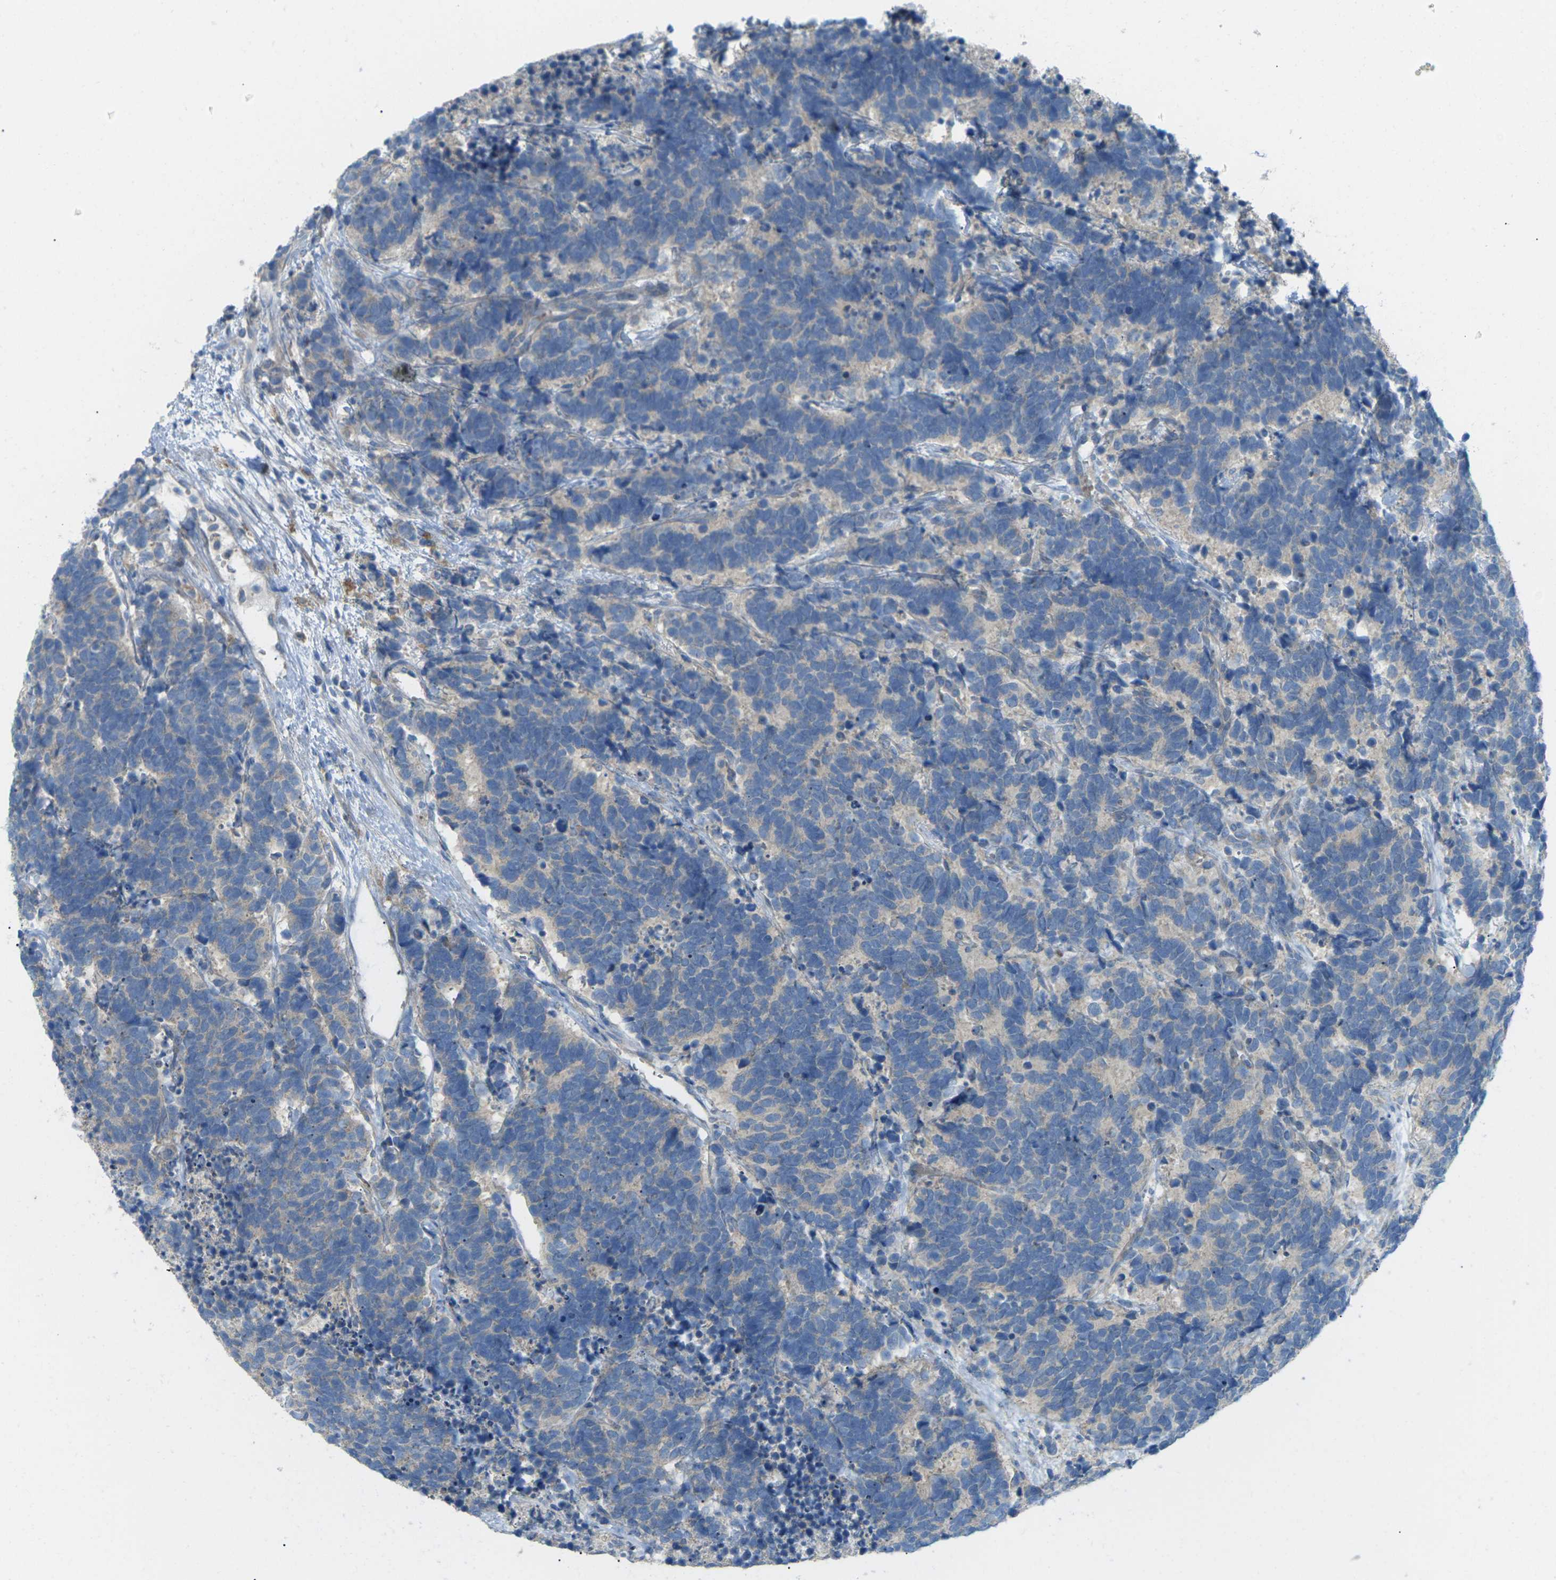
{"staining": {"intensity": "negative", "quantity": "none", "location": "none"}, "tissue": "carcinoid", "cell_type": "Tumor cells", "image_type": "cancer", "snomed": [{"axis": "morphology", "description": "Carcinoma, NOS"}, {"axis": "morphology", "description": "Carcinoid, malignant, NOS"}, {"axis": "topography", "description": "Urinary bladder"}], "caption": "A histopathology image of human carcinoid is negative for staining in tumor cells.", "gene": "MYLK4", "patient": {"sex": "male", "age": 57}}